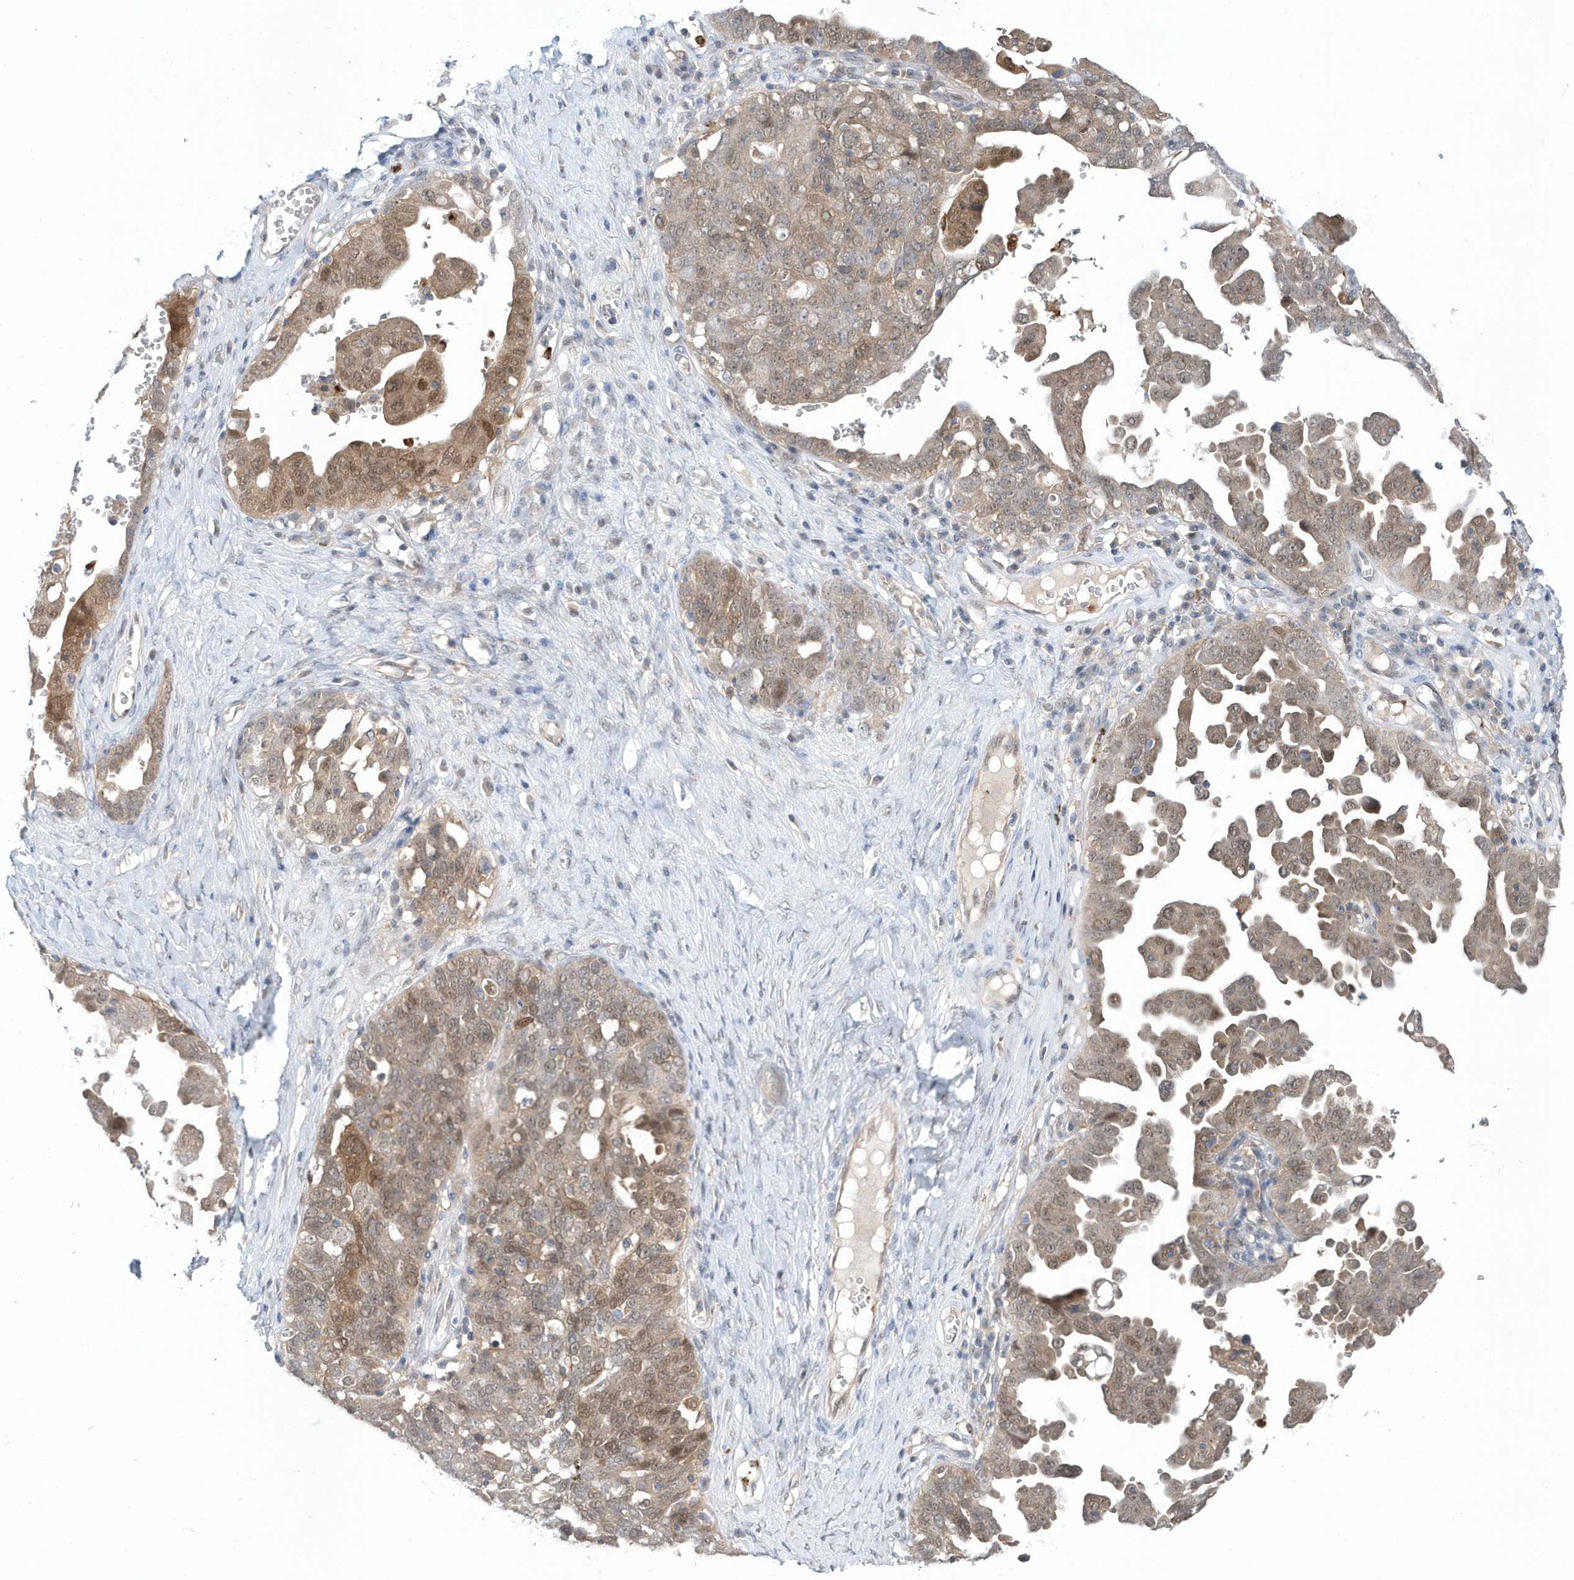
{"staining": {"intensity": "moderate", "quantity": "25%-75%", "location": "cytoplasmic/membranous,nuclear"}, "tissue": "ovarian cancer", "cell_type": "Tumor cells", "image_type": "cancer", "snomed": [{"axis": "morphology", "description": "Carcinoma, endometroid"}, {"axis": "topography", "description": "Ovary"}], "caption": "Moderate cytoplasmic/membranous and nuclear protein expression is present in approximately 25%-75% of tumor cells in ovarian cancer (endometroid carcinoma). (DAB (3,3'-diaminobenzidine) = brown stain, brightfield microscopy at high magnification).", "gene": "RNF7", "patient": {"sex": "female", "age": 62}}